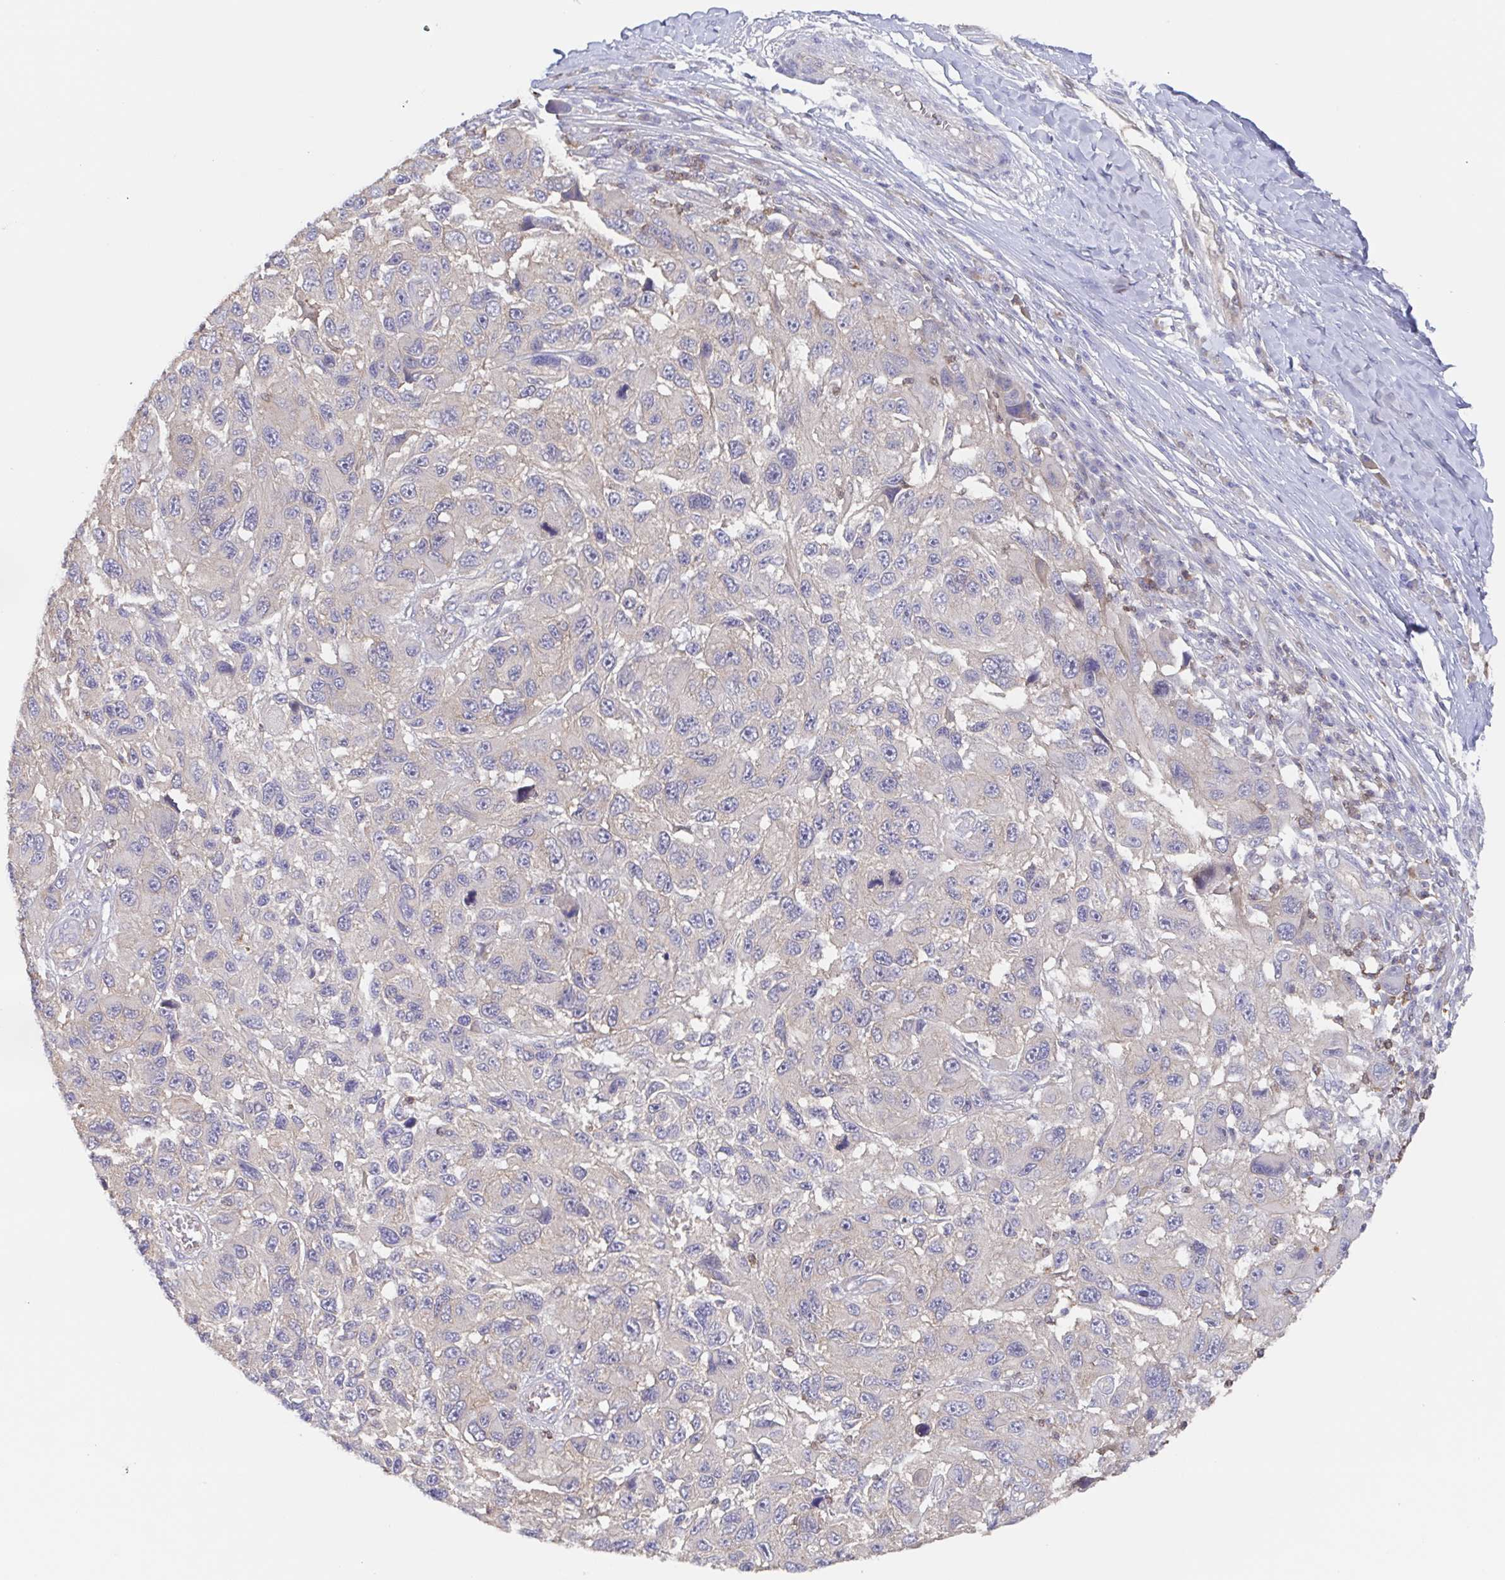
{"staining": {"intensity": "negative", "quantity": "none", "location": "none"}, "tissue": "melanoma", "cell_type": "Tumor cells", "image_type": "cancer", "snomed": [{"axis": "morphology", "description": "Malignant melanoma, NOS"}, {"axis": "topography", "description": "Skin"}], "caption": "Micrograph shows no significant protein expression in tumor cells of melanoma. (DAB (3,3'-diaminobenzidine) immunohistochemistry, high magnification).", "gene": "AGFG2", "patient": {"sex": "male", "age": 53}}